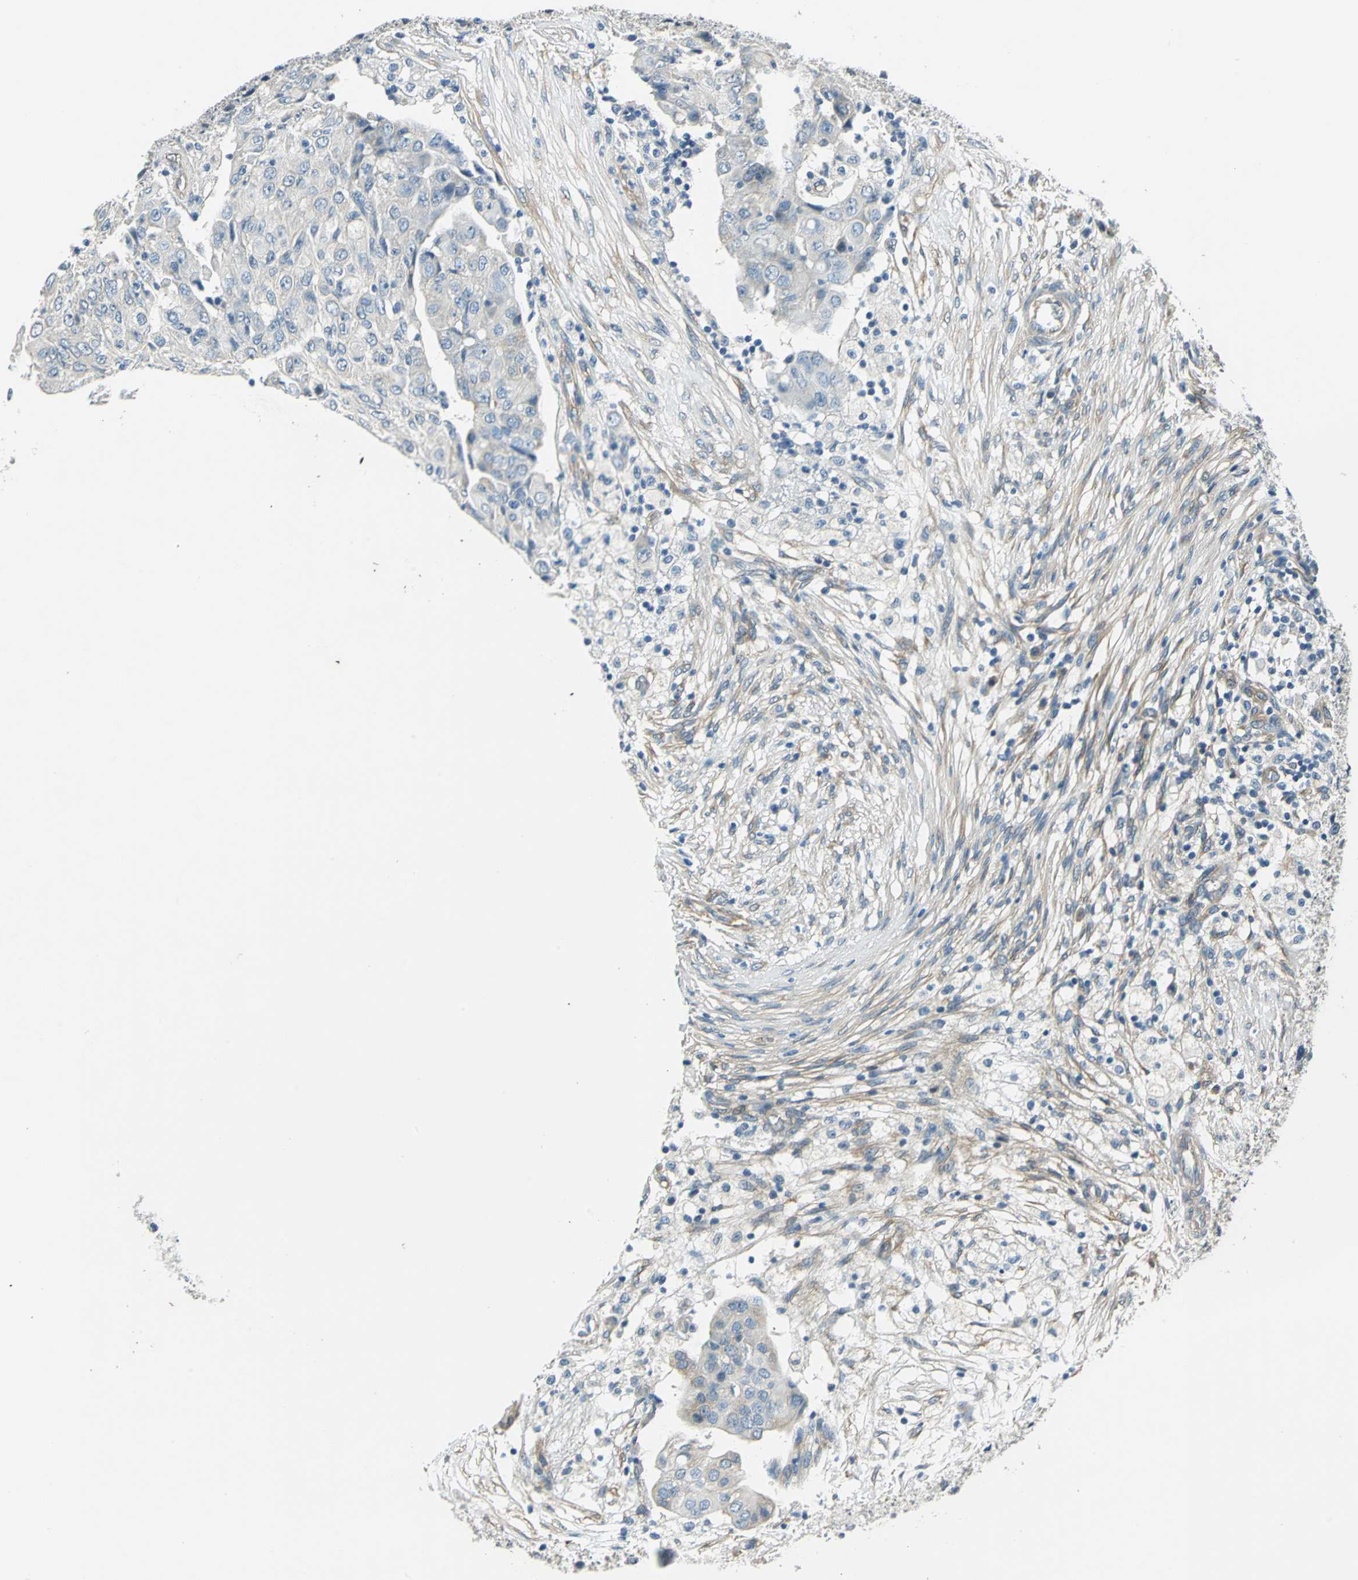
{"staining": {"intensity": "weak", "quantity": "<25%", "location": "cytoplasmic/membranous"}, "tissue": "ovarian cancer", "cell_type": "Tumor cells", "image_type": "cancer", "snomed": [{"axis": "morphology", "description": "Carcinoma, endometroid"}, {"axis": "topography", "description": "Ovary"}], "caption": "Immunohistochemical staining of human endometroid carcinoma (ovarian) demonstrates no significant expression in tumor cells. (Immunohistochemistry (ihc), brightfield microscopy, high magnification).", "gene": "CDC42EP1", "patient": {"sex": "female", "age": 42}}